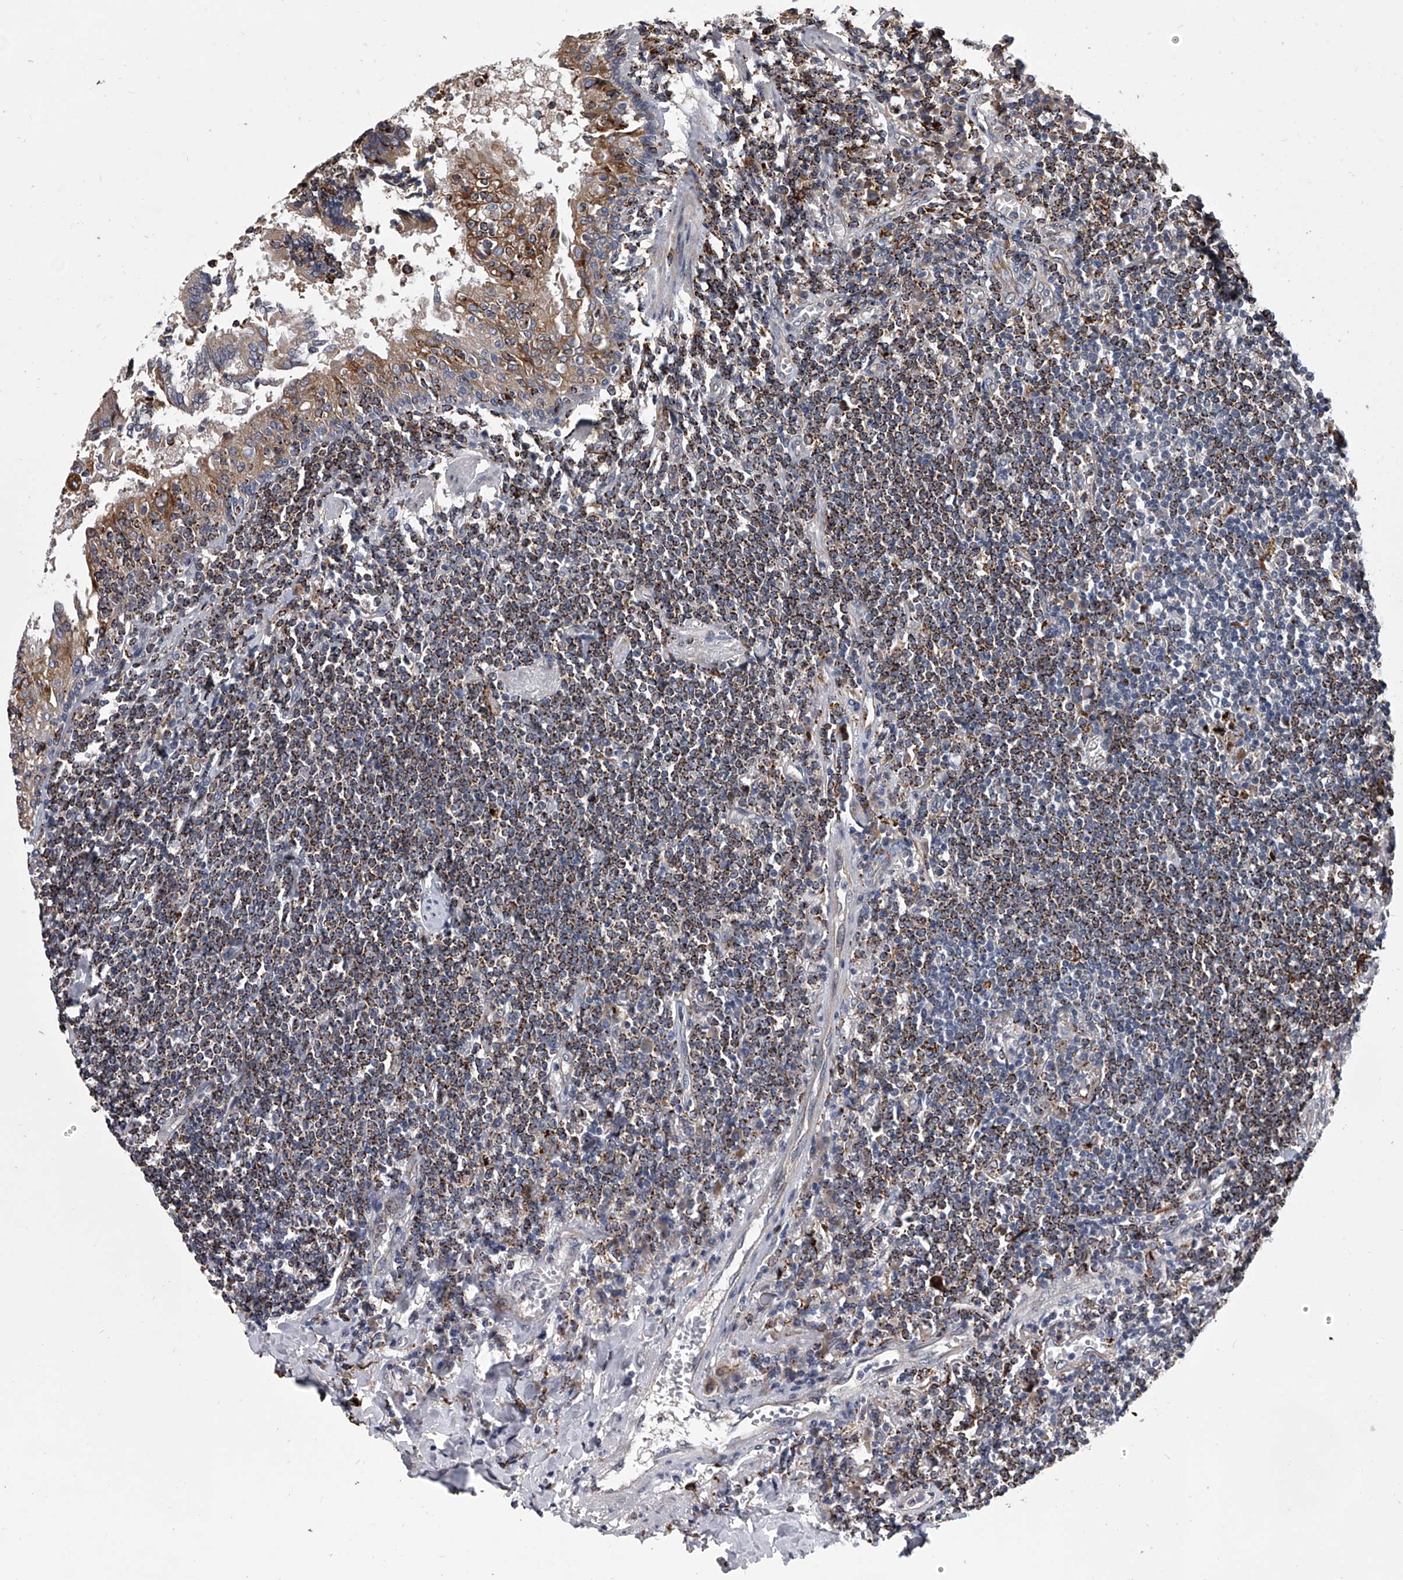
{"staining": {"intensity": "strong", "quantity": "25%-75%", "location": "cytoplasmic/membranous"}, "tissue": "lymphoma", "cell_type": "Tumor cells", "image_type": "cancer", "snomed": [{"axis": "morphology", "description": "Malignant lymphoma, non-Hodgkin's type, Low grade"}, {"axis": "topography", "description": "Lung"}], "caption": "Immunohistochemistry (IHC) of human malignant lymphoma, non-Hodgkin's type (low-grade) displays high levels of strong cytoplasmic/membranous positivity in approximately 25%-75% of tumor cells.", "gene": "TRIM8", "patient": {"sex": "female", "age": 71}}